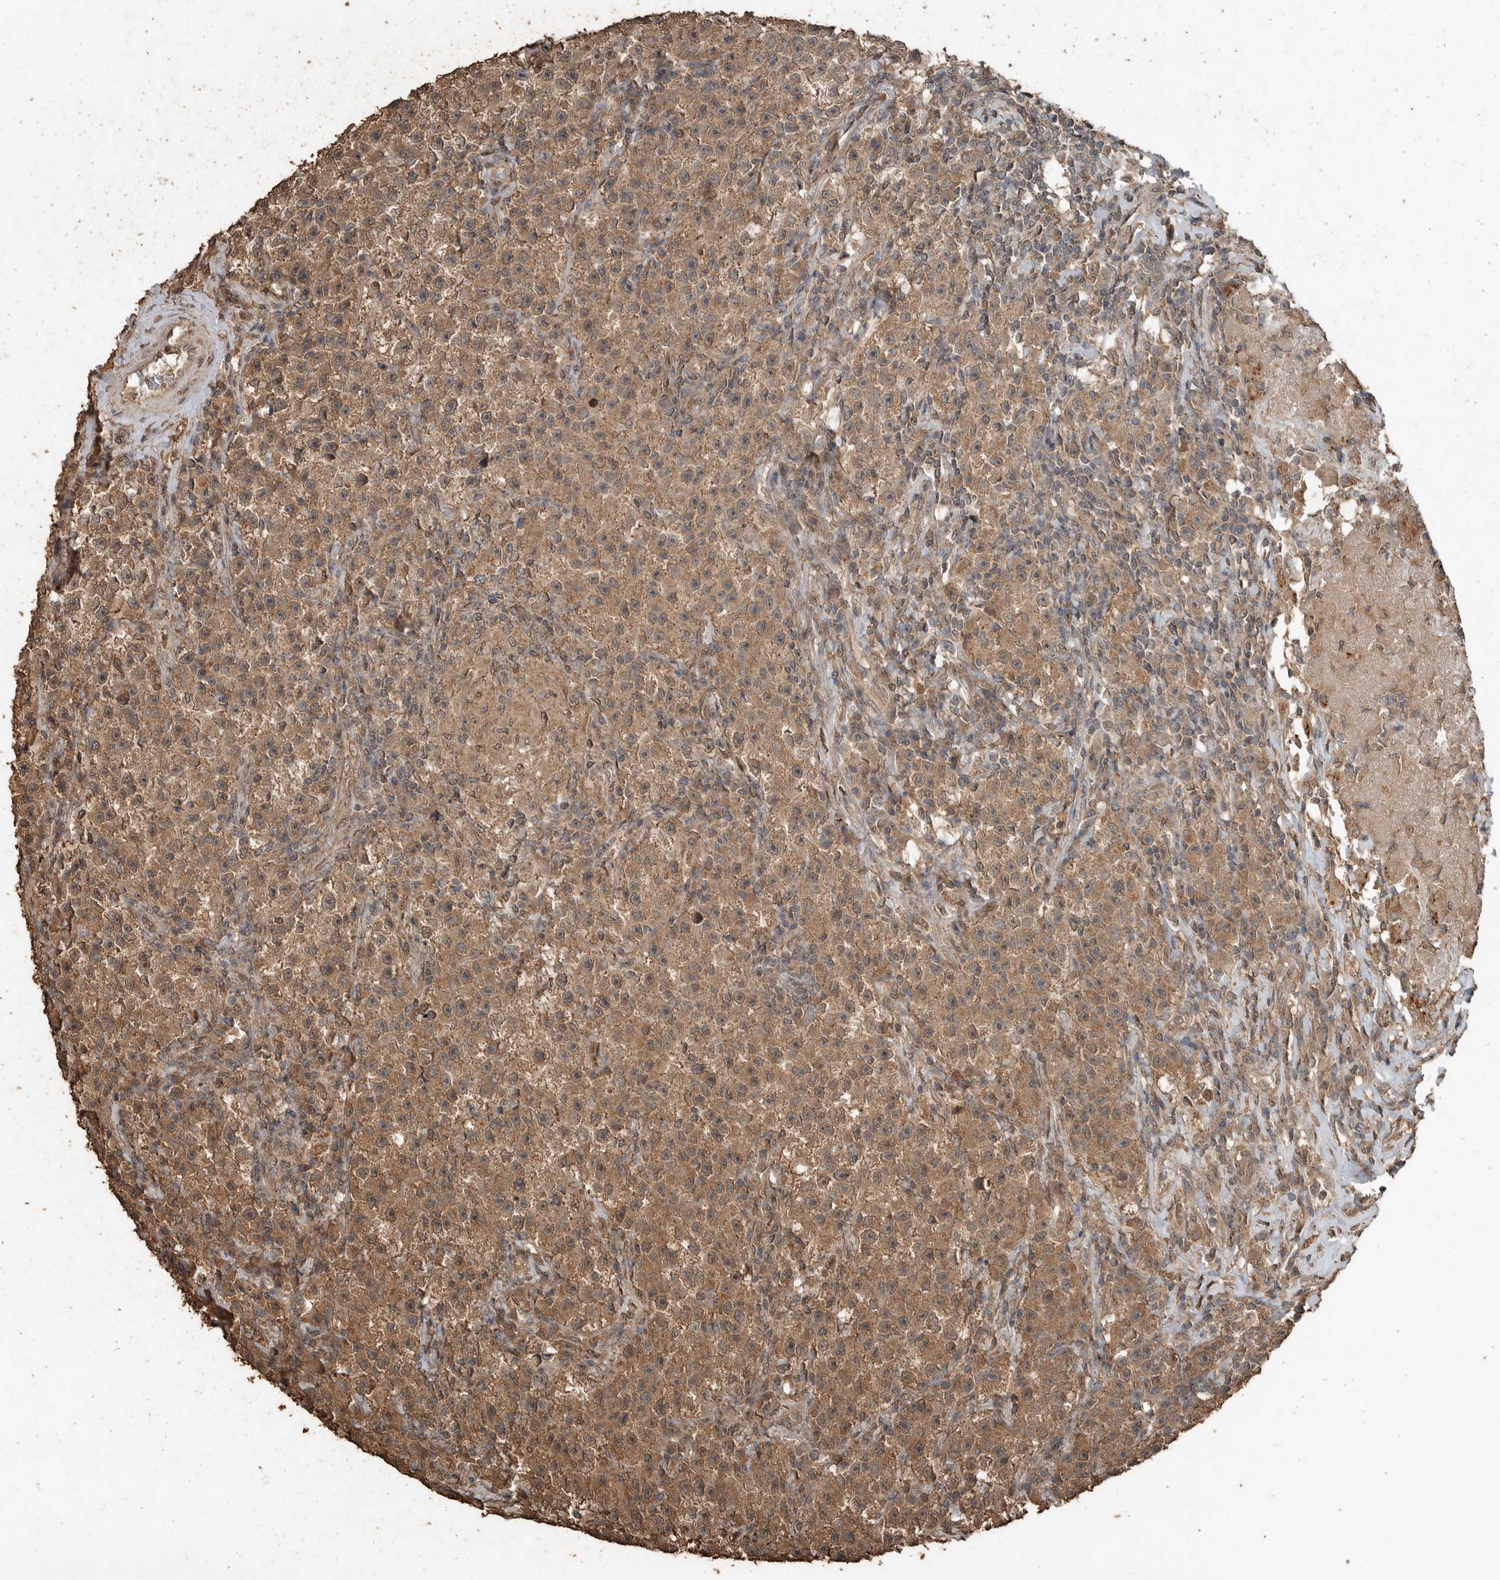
{"staining": {"intensity": "moderate", "quantity": ">75%", "location": "cytoplasmic/membranous"}, "tissue": "testis cancer", "cell_type": "Tumor cells", "image_type": "cancer", "snomed": [{"axis": "morphology", "description": "Seminoma, NOS"}, {"axis": "topography", "description": "Testis"}], "caption": "A photomicrograph of human testis seminoma stained for a protein exhibits moderate cytoplasmic/membranous brown staining in tumor cells.", "gene": "BLZF1", "patient": {"sex": "male", "age": 22}}